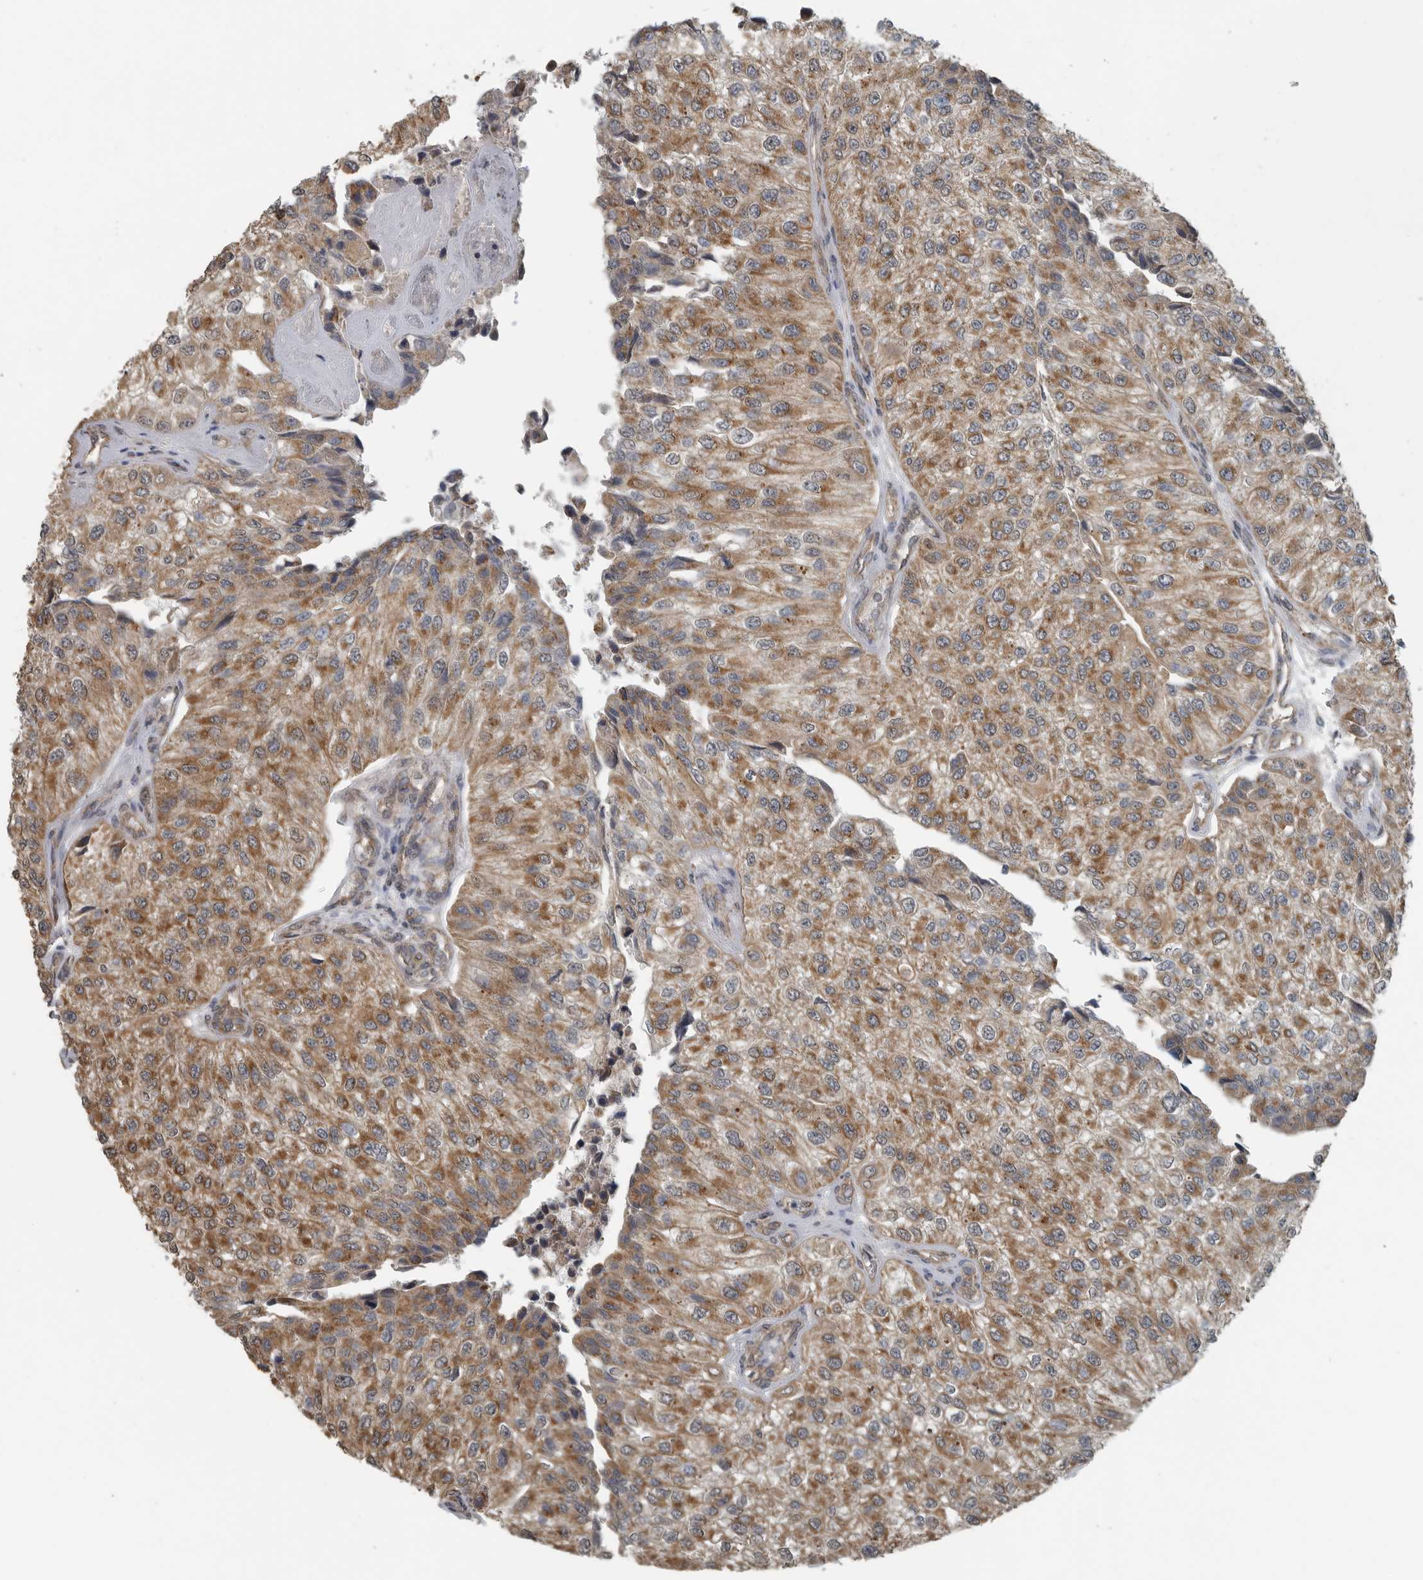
{"staining": {"intensity": "moderate", "quantity": ">75%", "location": "cytoplasmic/membranous"}, "tissue": "urothelial cancer", "cell_type": "Tumor cells", "image_type": "cancer", "snomed": [{"axis": "morphology", "description": "Urothelial carcinoma, High grade"}, {"axis": "topography", "description": "Kidney"}, {"axis": "topography", "description": "Urinary bladder"}], "caption": "Urothelial cancer was stained to show a protein in brown. There is medium levels of moderate cytoplasmic/membranous expression in about >75% of tumor cells. (Brightfield microscopy of DAB IHC at high magnification).", "gene": "AFAP1", "patient": {"sex": "male", "age": 77}}